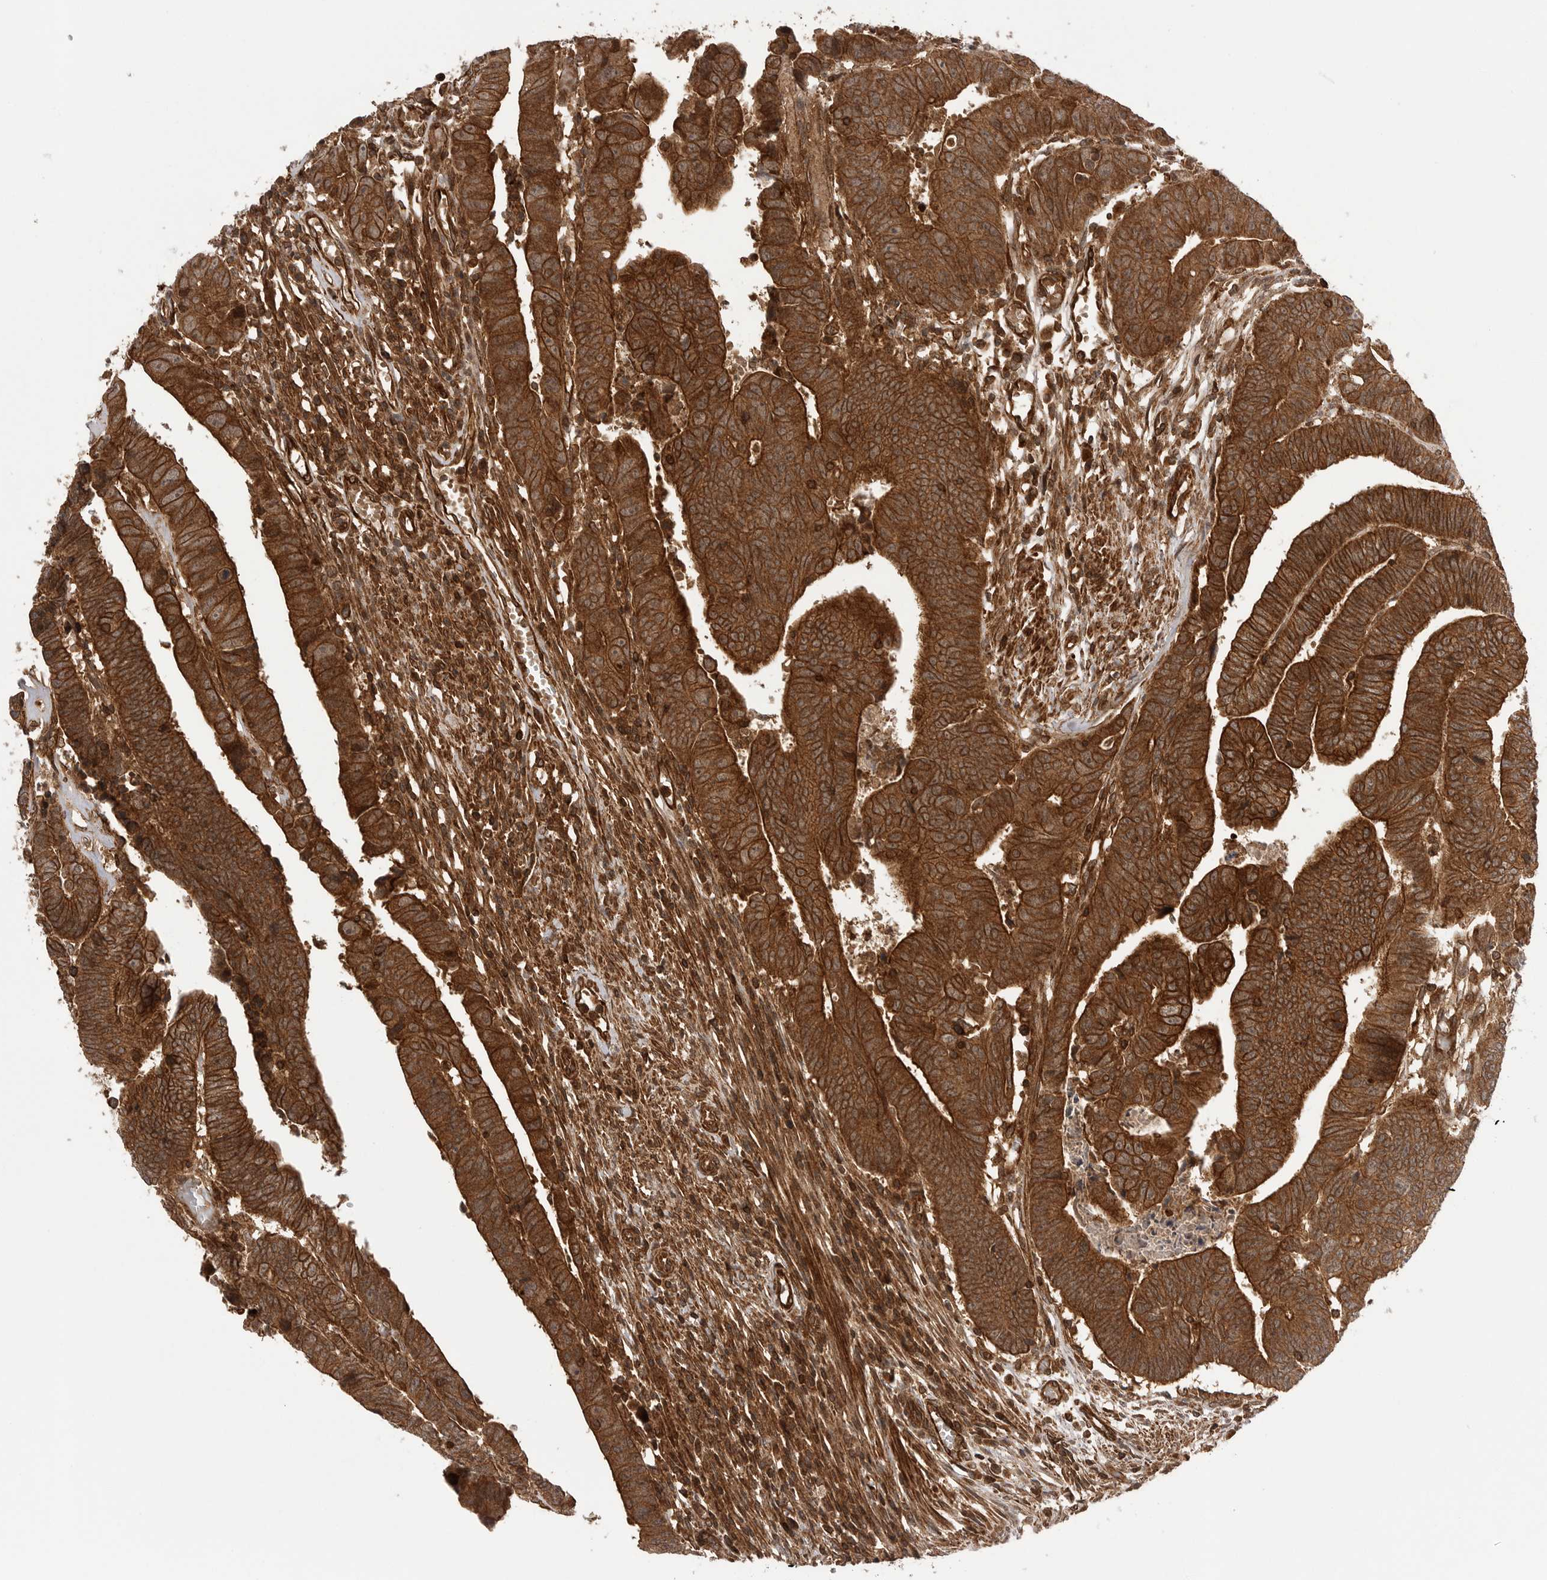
{"staining": {"intensity": "strong", "quantity": ">75%", "location": "cytoplasmic/membranous"}, "tissue": "colorectal cancer", "cell_type": "Tumor cells", "image_type": "cancer", "snomed": [{"axis": "morphology", "description": "Adenocarcinoma, NOS"}, {"axis": "topography", "description": "Rectum"}], "caption": "This image displays immunohistochemistry staining of colorectal cancer (adenocarcinoma), with high strong cytoplasmic/membranous expression in approximately >75% of tumor cells.", "gene": "PRDX4", "patient": {"sex": "female", "age": 65}}